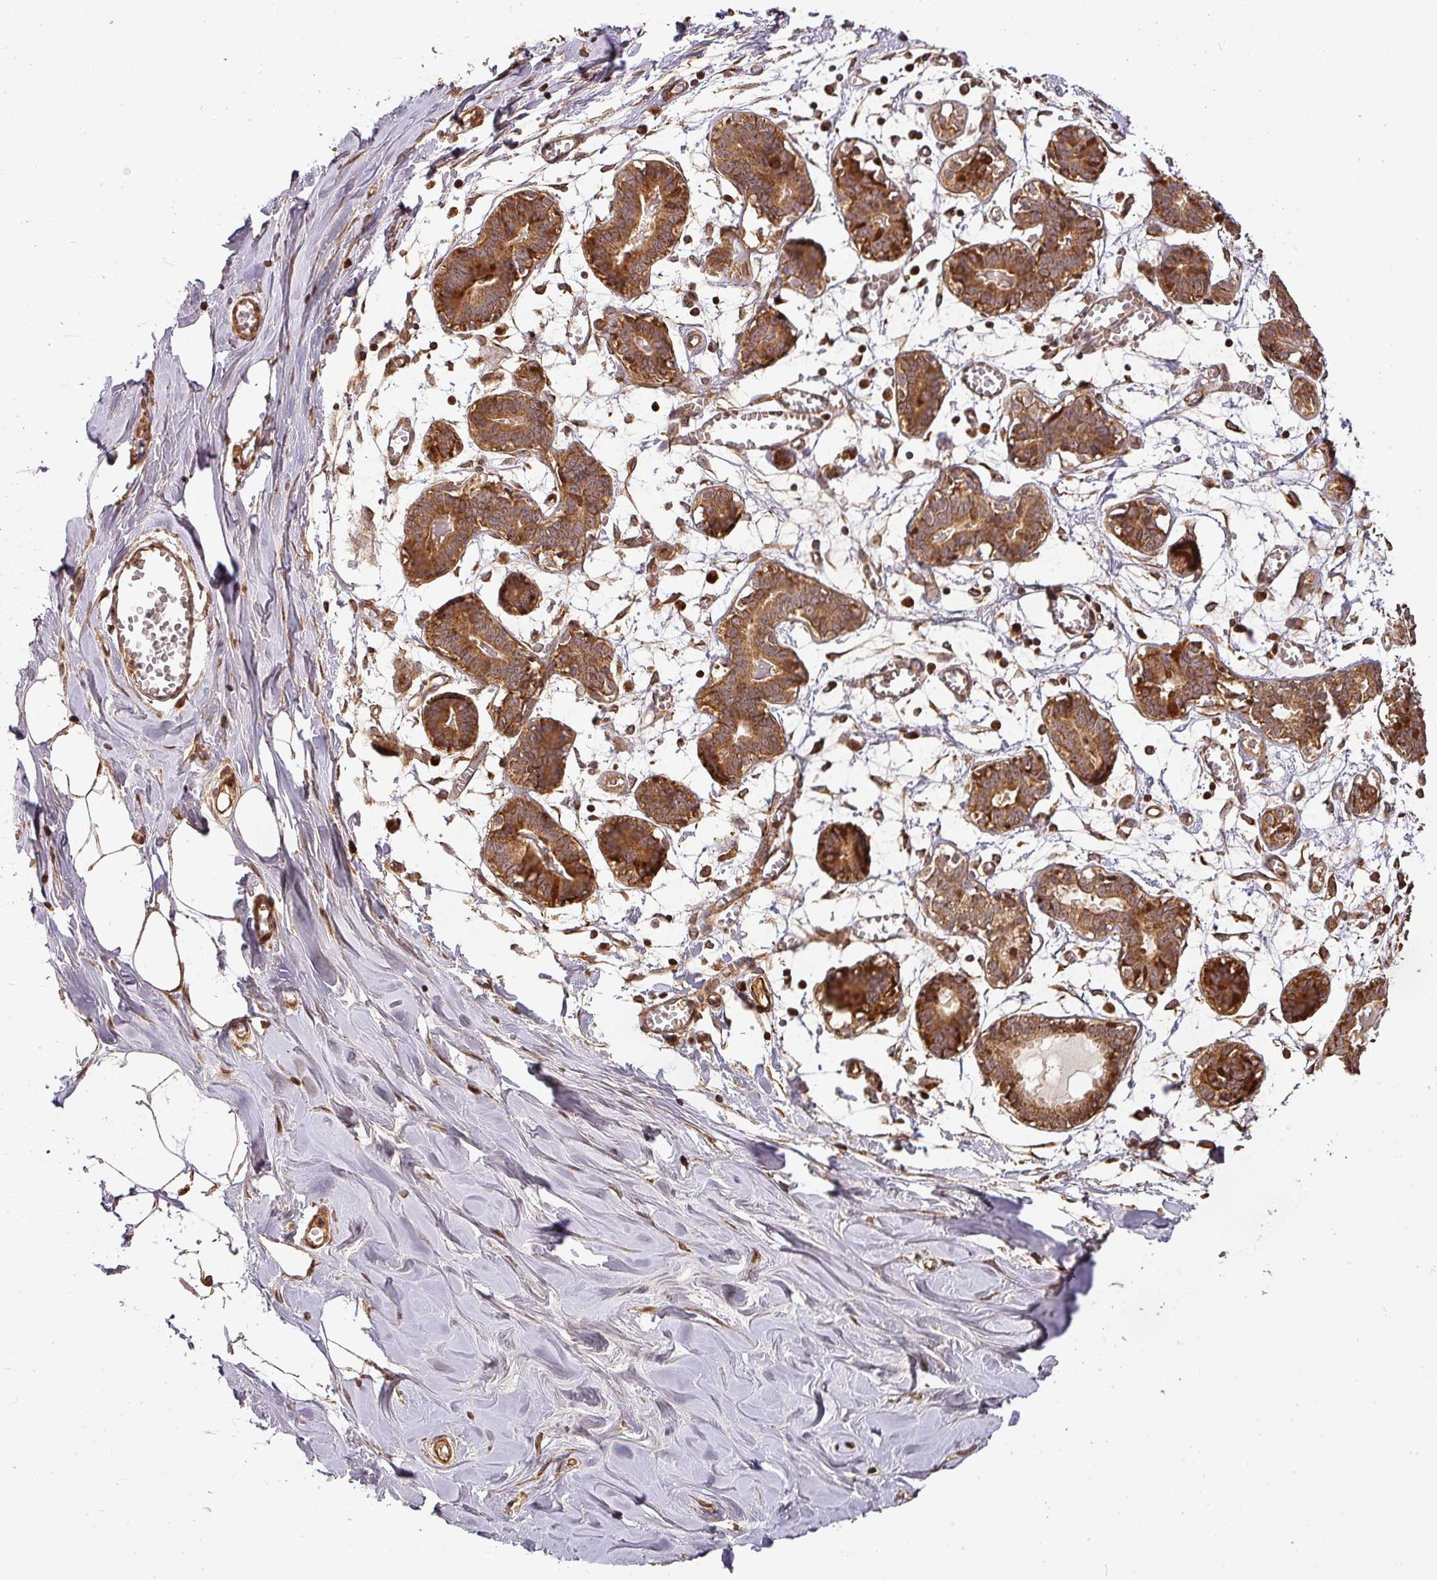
{"staining": {"intensity": "moderate", "quantity": ">75%", "location": "cytoplasmic/membranous"}, "tissue": "breast", "cell_type": "Adipocytes", "image_type": "normal", "snomed": [{"axis": "morphology", "description": "Normal tissue, NOS"}, {"axis": "topography", "description": "Breast"}], "caption": "High-power microscopy captured an immunohistochemistry photomicrograph of normal breast, revealing moderate cytoplasmic/membranous staining in approximately >75% of adipocytes.", "gene": "BPIFB3", "patient": {"sex": "female", "age": 27}}